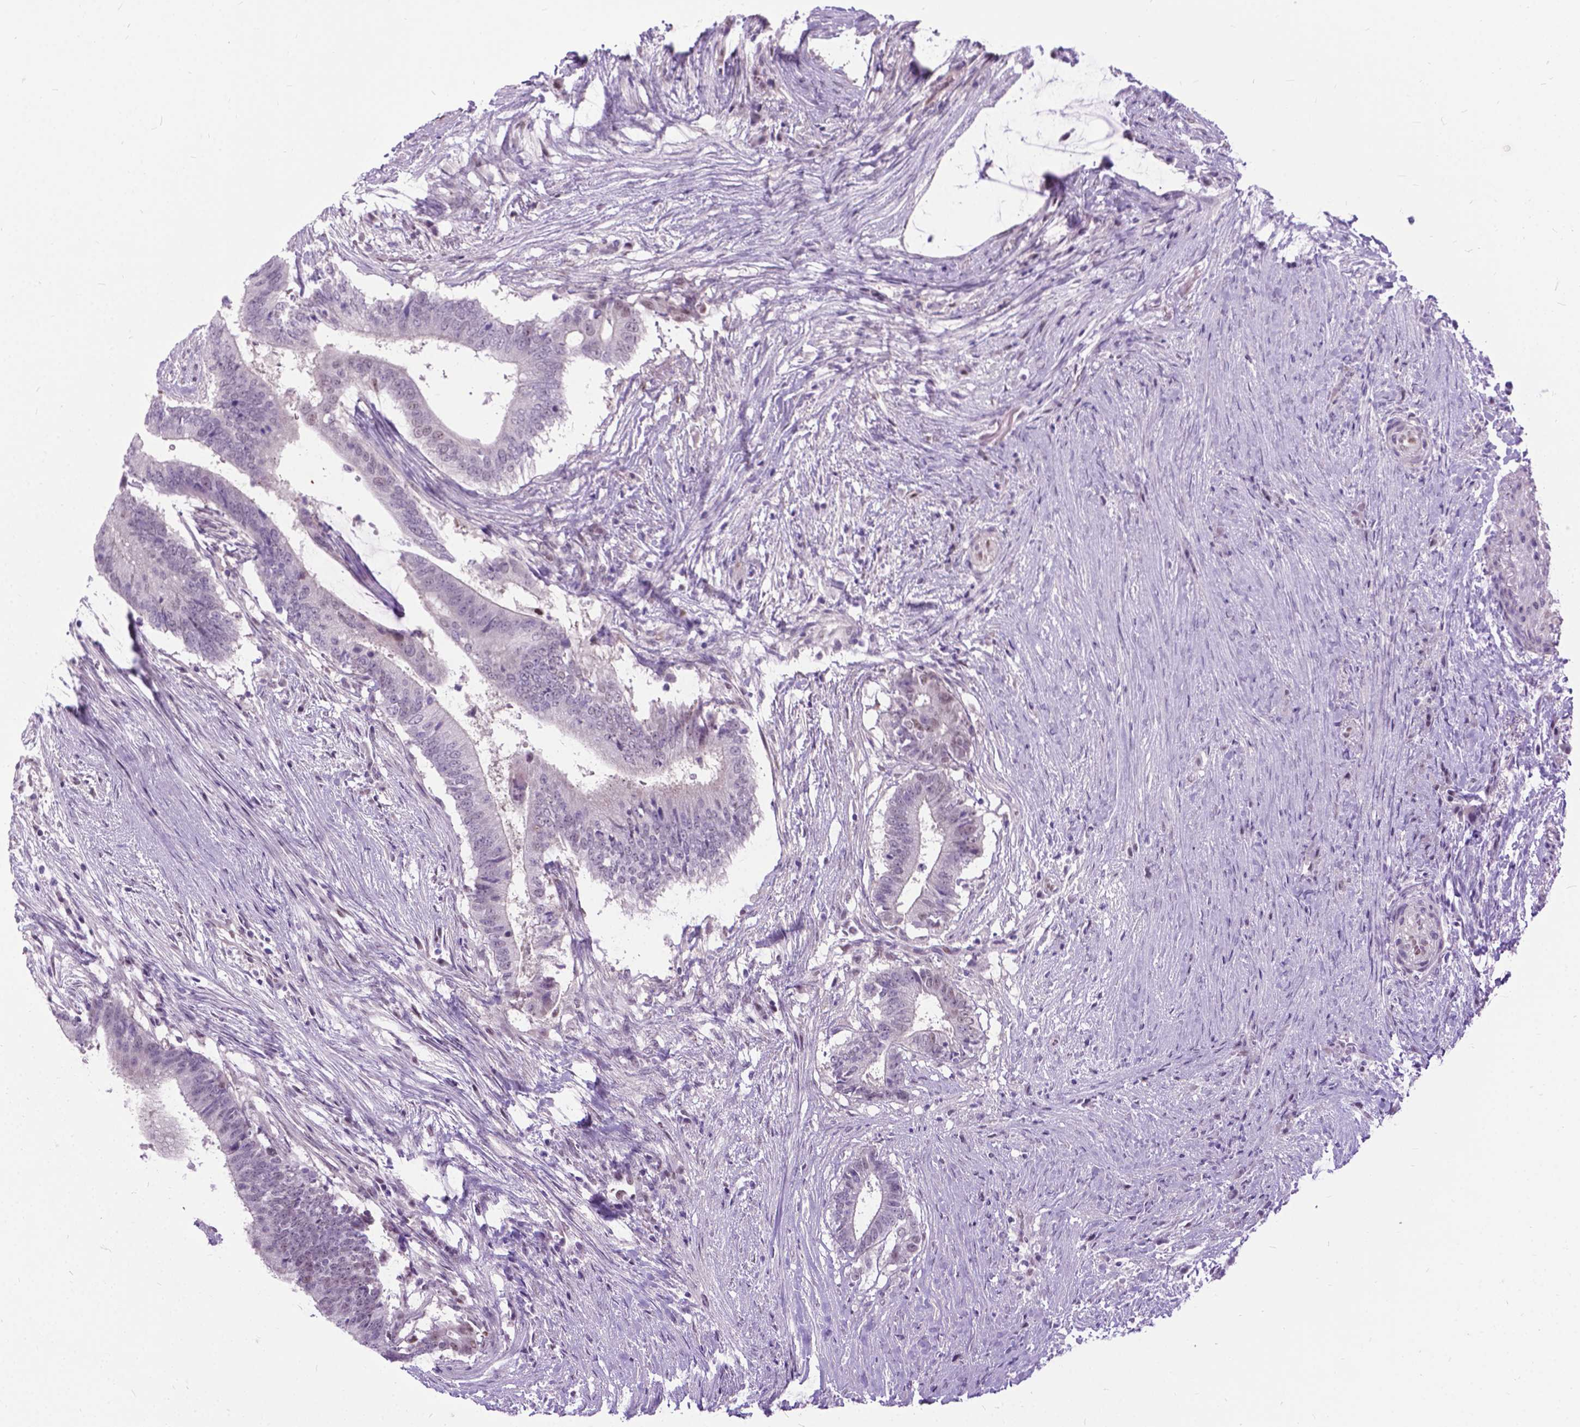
{"staining": {"intensity": "negative", "quantity": "none", "location": "none"}, "tissue": "colorectal cancer", "cell_type": "Tumor cells", "image_type": "cancer", "snomed": [{"axis": "morphology", "description": "Adenocarcinoma, NOS"}, {"axis": "topography", "description": "Colon"}], "caption": "Immunohistochemistry (IHC) photomicrograph of human adenocarcinoma (colorectal) stained for a protein (brown), which demonstrates no positivity in tumor cells.", "gene": "APCDD1L", "patient": {"sex": "female", "age": 43}}